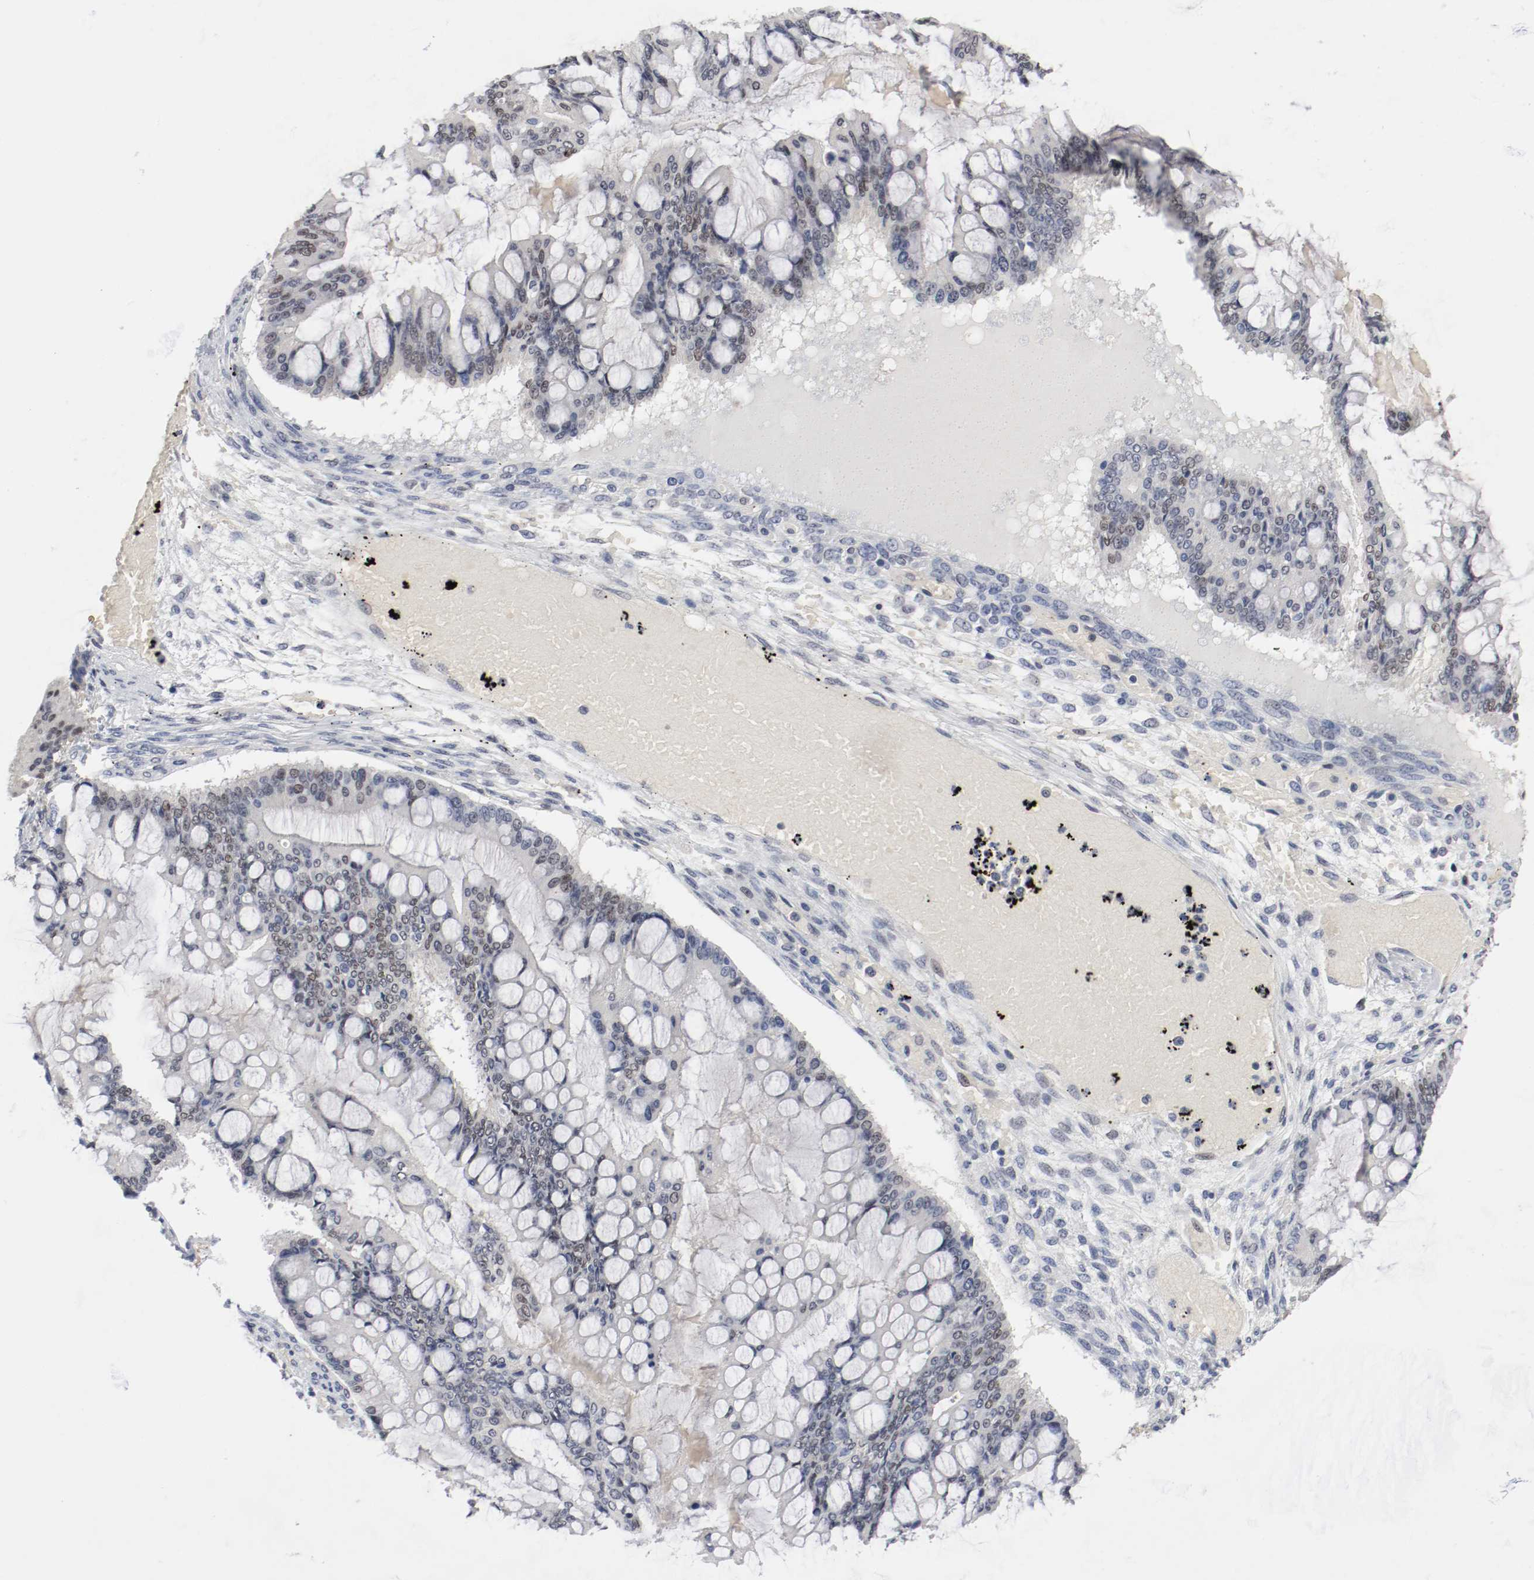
{"staining": {"intensity": "negative", "quantity": "none", "location": "none"}, "tissue": "ovarian cancer", "cell_type": "Tumor cells", "image_type": "cancer", "snomed": [{"axis": "morphology", "description": "Cystadenocarcinoma, mucinous, NOS"}, {"axis": "topography", "description": "Ovary"}], "caption": "This micrograph is of ovarian cancer stained with immunohistochemistry to label a protein in brown with the nuclei are counter-stained blue. There is no staining in tumor cells.", "gene": "JUND", "patient": {"sex": "female", "age": 73}}